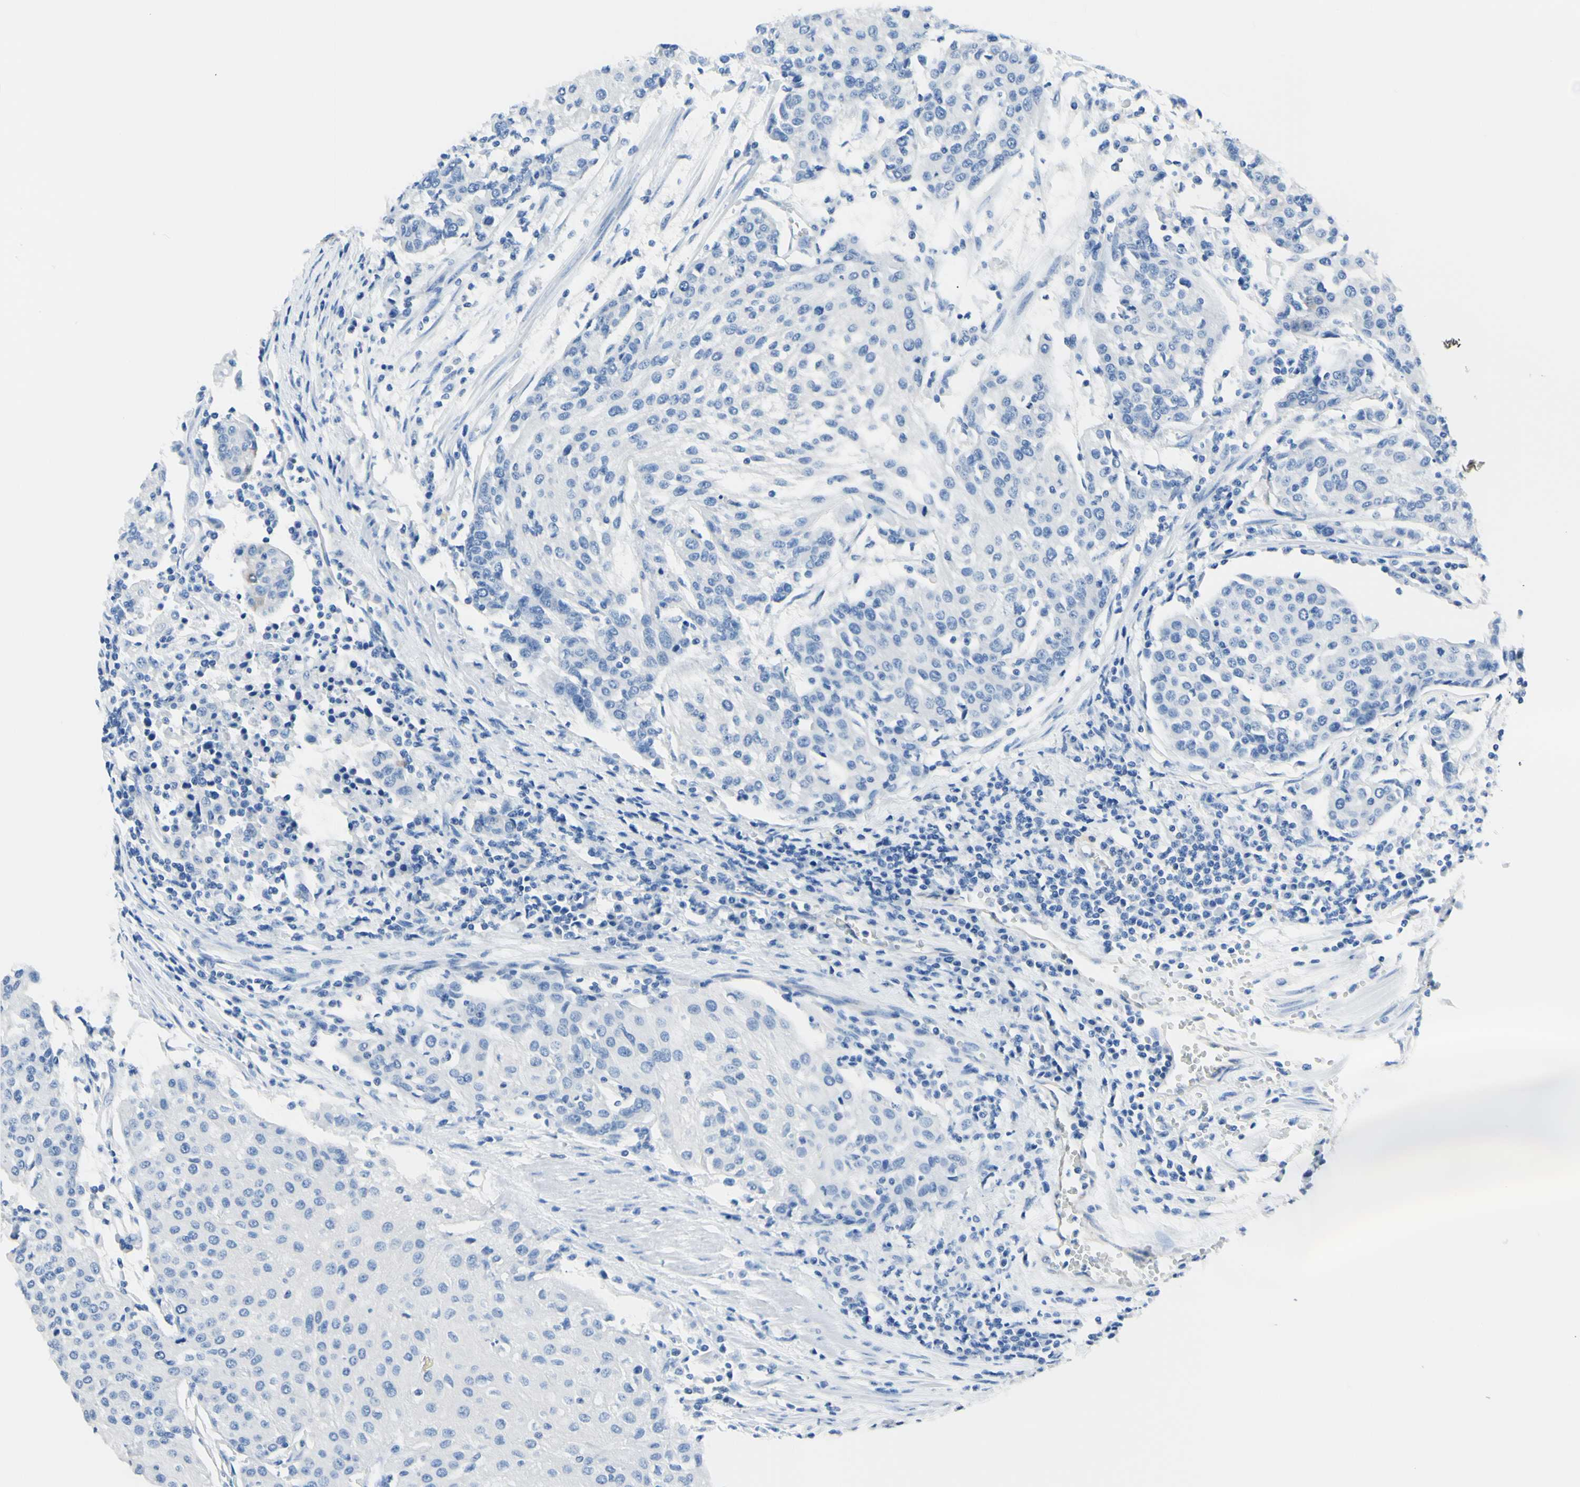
{"staining": {"intensity": "negative", "quantity": "none", "location": "none"}, "tissue": "urothelial cancer", "cell_type": "Tumor cells", "image_type": "cancer", "snomed": [{"axis": "morphology", "description": "Urothelial carcinoma, High grade"}, {"axis": "topography", "description": "Urinary bladder"}], "caption": "Immunohistochemistry micrograph of neoplastic tissue: human urothelial carcinoma (high-grade) stained with DAB demonstrates no significant protein expression in tumor cells.", "gene": "HPCA", "patient": {"sex": "female", "age": 85}}